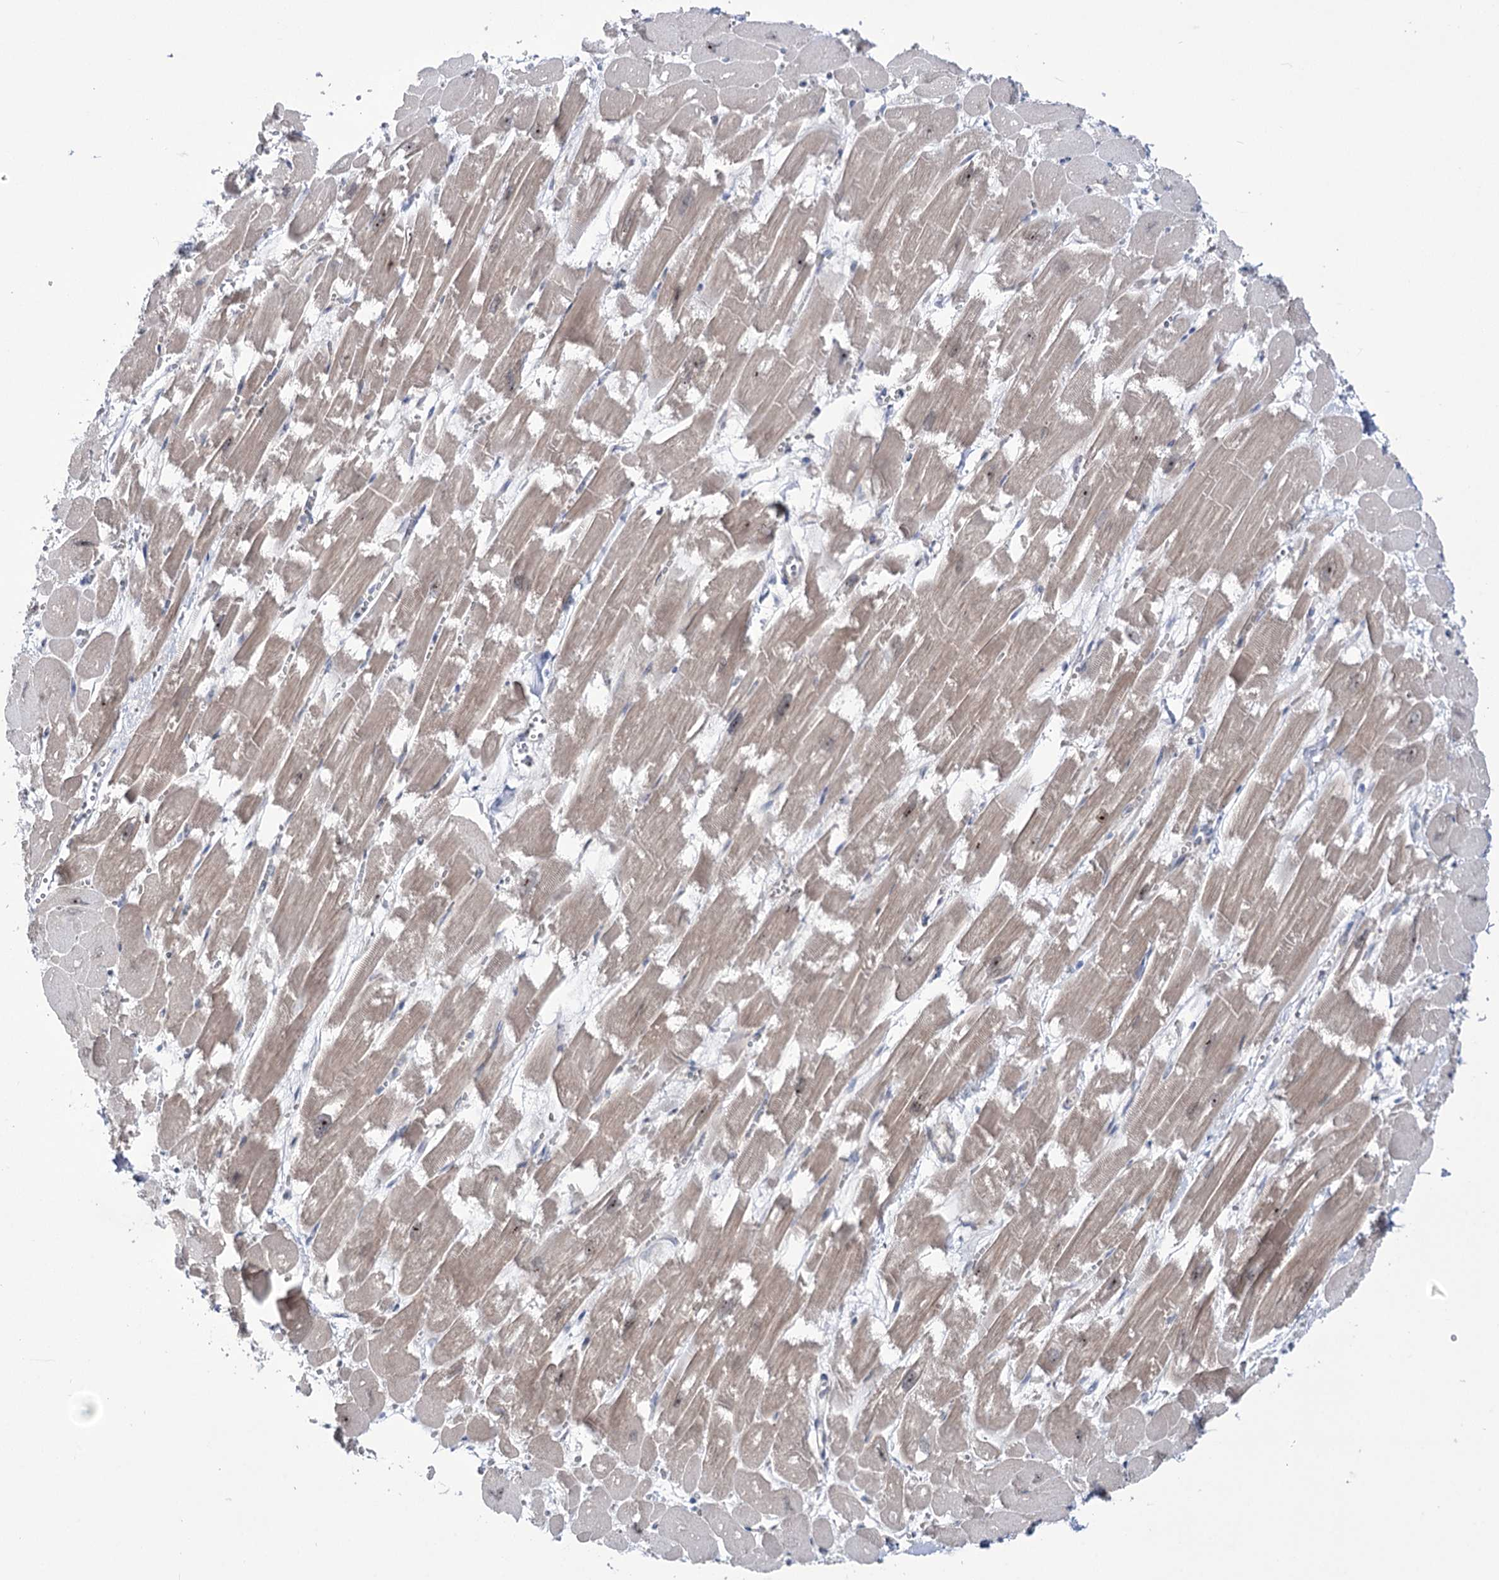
{"staining": {"intensity": "weak", "quantity": "<25%", "location": "cytoplasmic/membranous"}, "tissue": "heart muscle", "cell_type": "Cardiomyocytes", "image_type": "normal", "snomed": [{"axis": "morphology", "description": "Normal tissue, NOS"}, {"axis": "topography", "description": "Heart"}], "caption": "Heart muscle was stained to show a protein in brown. There is no significant staining in cardiomyocytes. The staining was performed using DAB (3,3'-diaminobenzidine) to visualize the protein expression in brown, while the nuclei were stained in blue with hematoxylin (Magnification: 20x).", "gene": "ZNF622", "patient": {"sex": "male", "age": 54}}